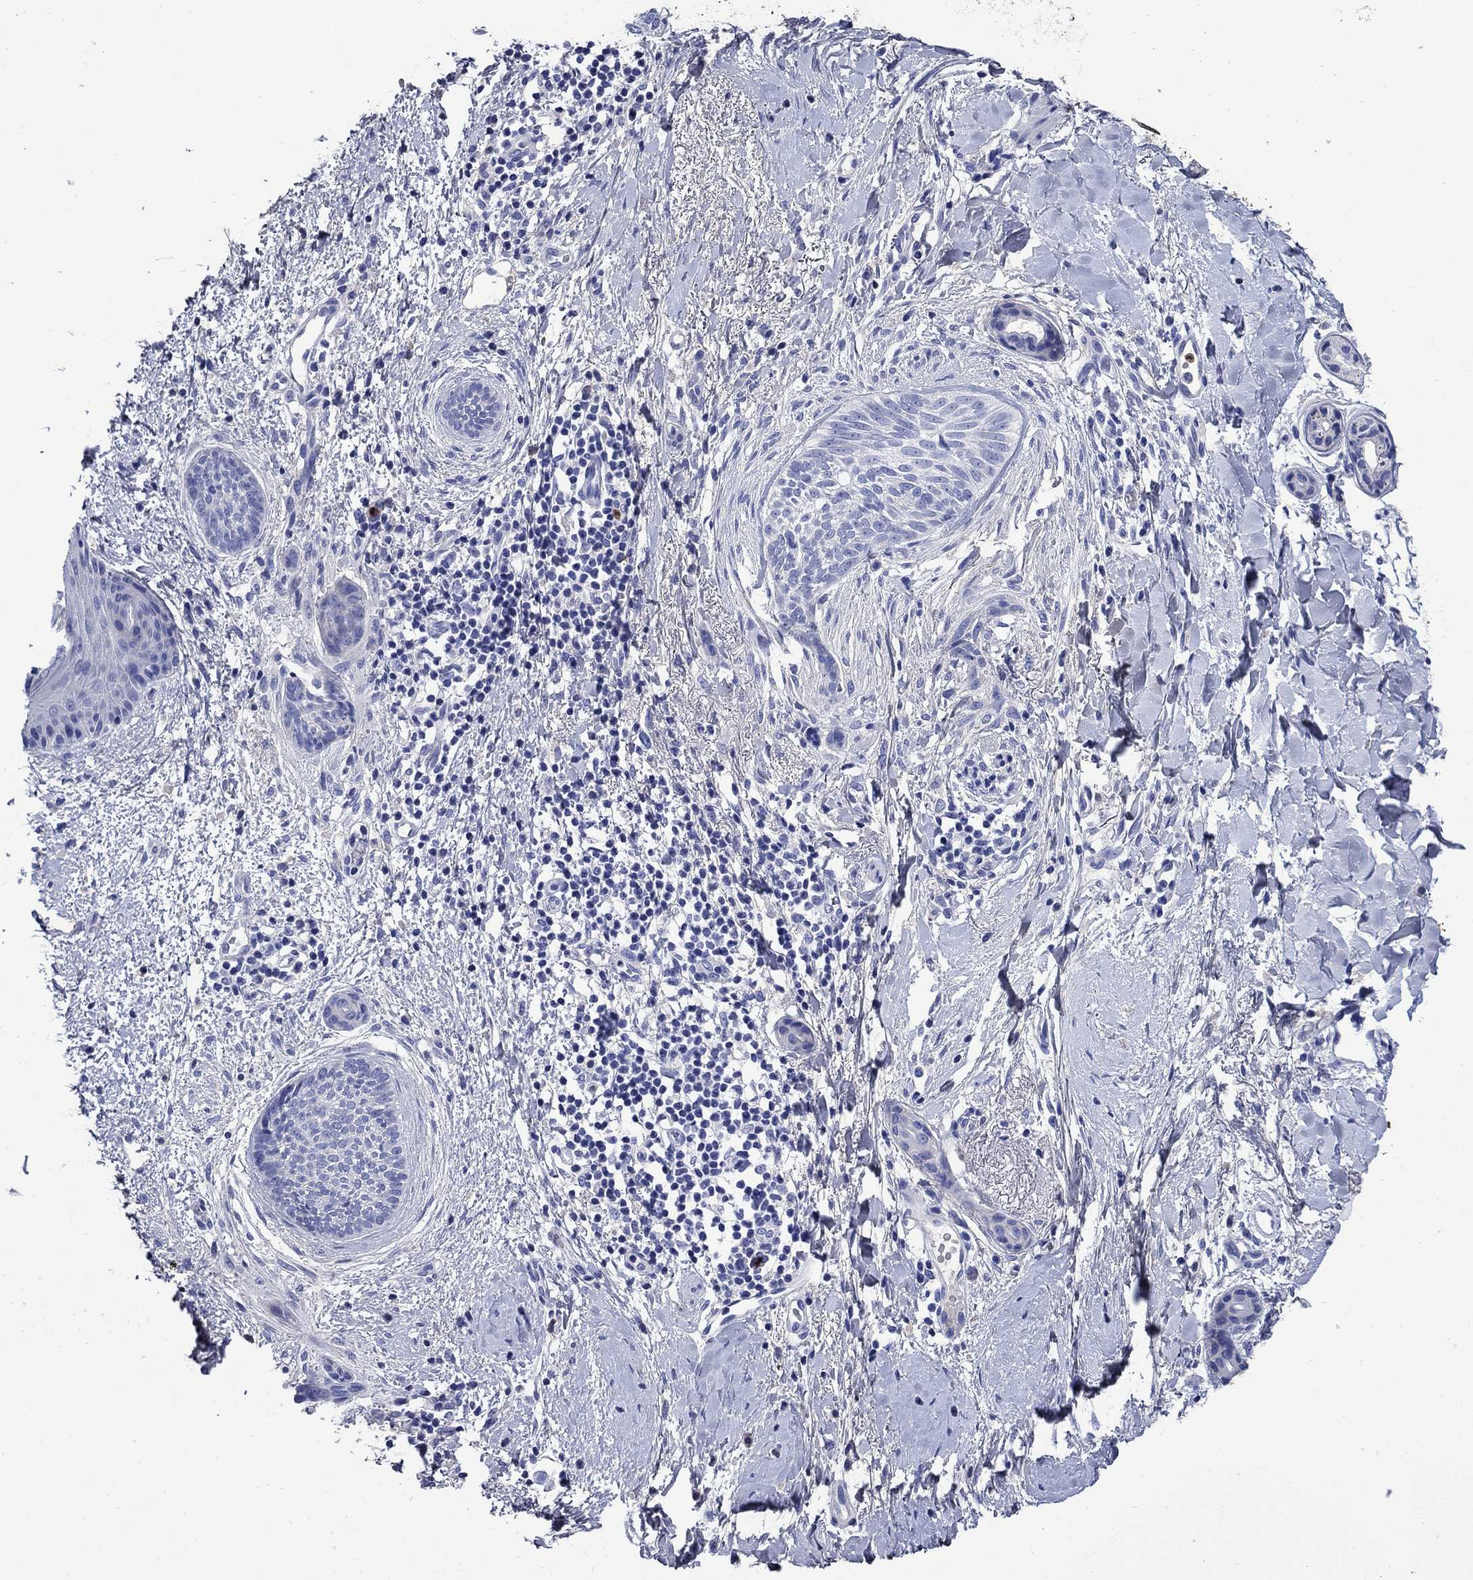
{"staining": {"intensity": "negative", "quantity": "none", "location": "none"}, "tissue": "skin cancer", "cell_type": "Tumor cells", "image_type": "cancer", "snomed": [{"axis": "morphology", "description": "Basal cell carcinoma"}, {"axis": "topography", "description": "Skin"}], "caption": "This is a image of IHC staining of skin cancer (basal cell carcinoma), which shows no expression in tumor cells.", "gene": "TFR2", "patient": {"sex": "female", "age": 65}}